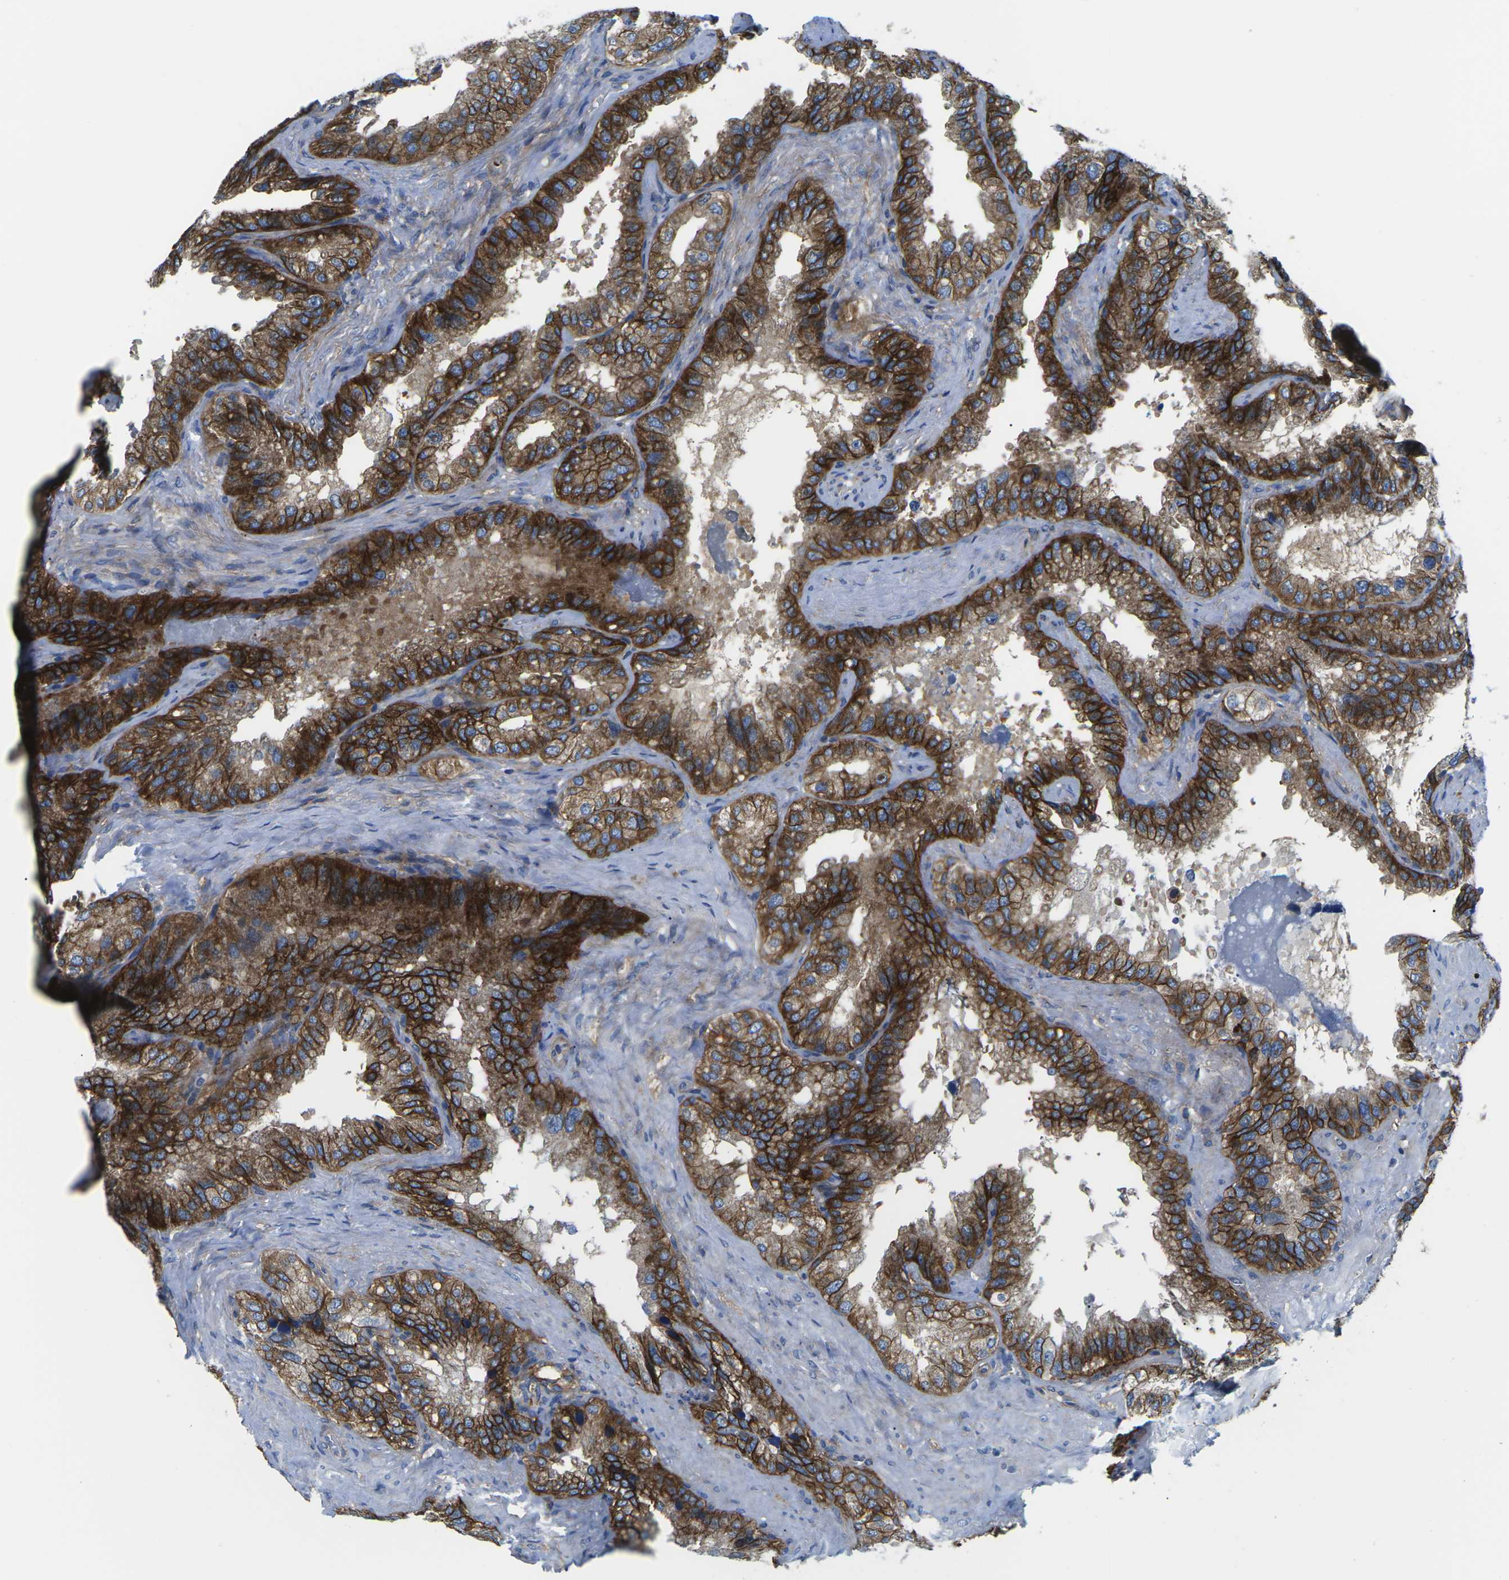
{"staining": {"intensity": "strong", "quantity": ">75%", "location": "cytoplasmic/membranous"}, "tissue": "seminal vesicle", "cell_type": "Glandular cells", "image_type": "normal", "snomed": [{"axis": "morphology", "description": "Normal tissue, NOS"}, {"axis": "topography", "description": "Seminal veicle"}], "caption": "An image showing strong cytoplasmic/membranous staining in approximately >75% of glandular cells in unremarkable seminal vesicle, as visualized by brown immunohistochemical staining.", "gene": "DLG1", "patient": {"sex": "male", "age": 68}}